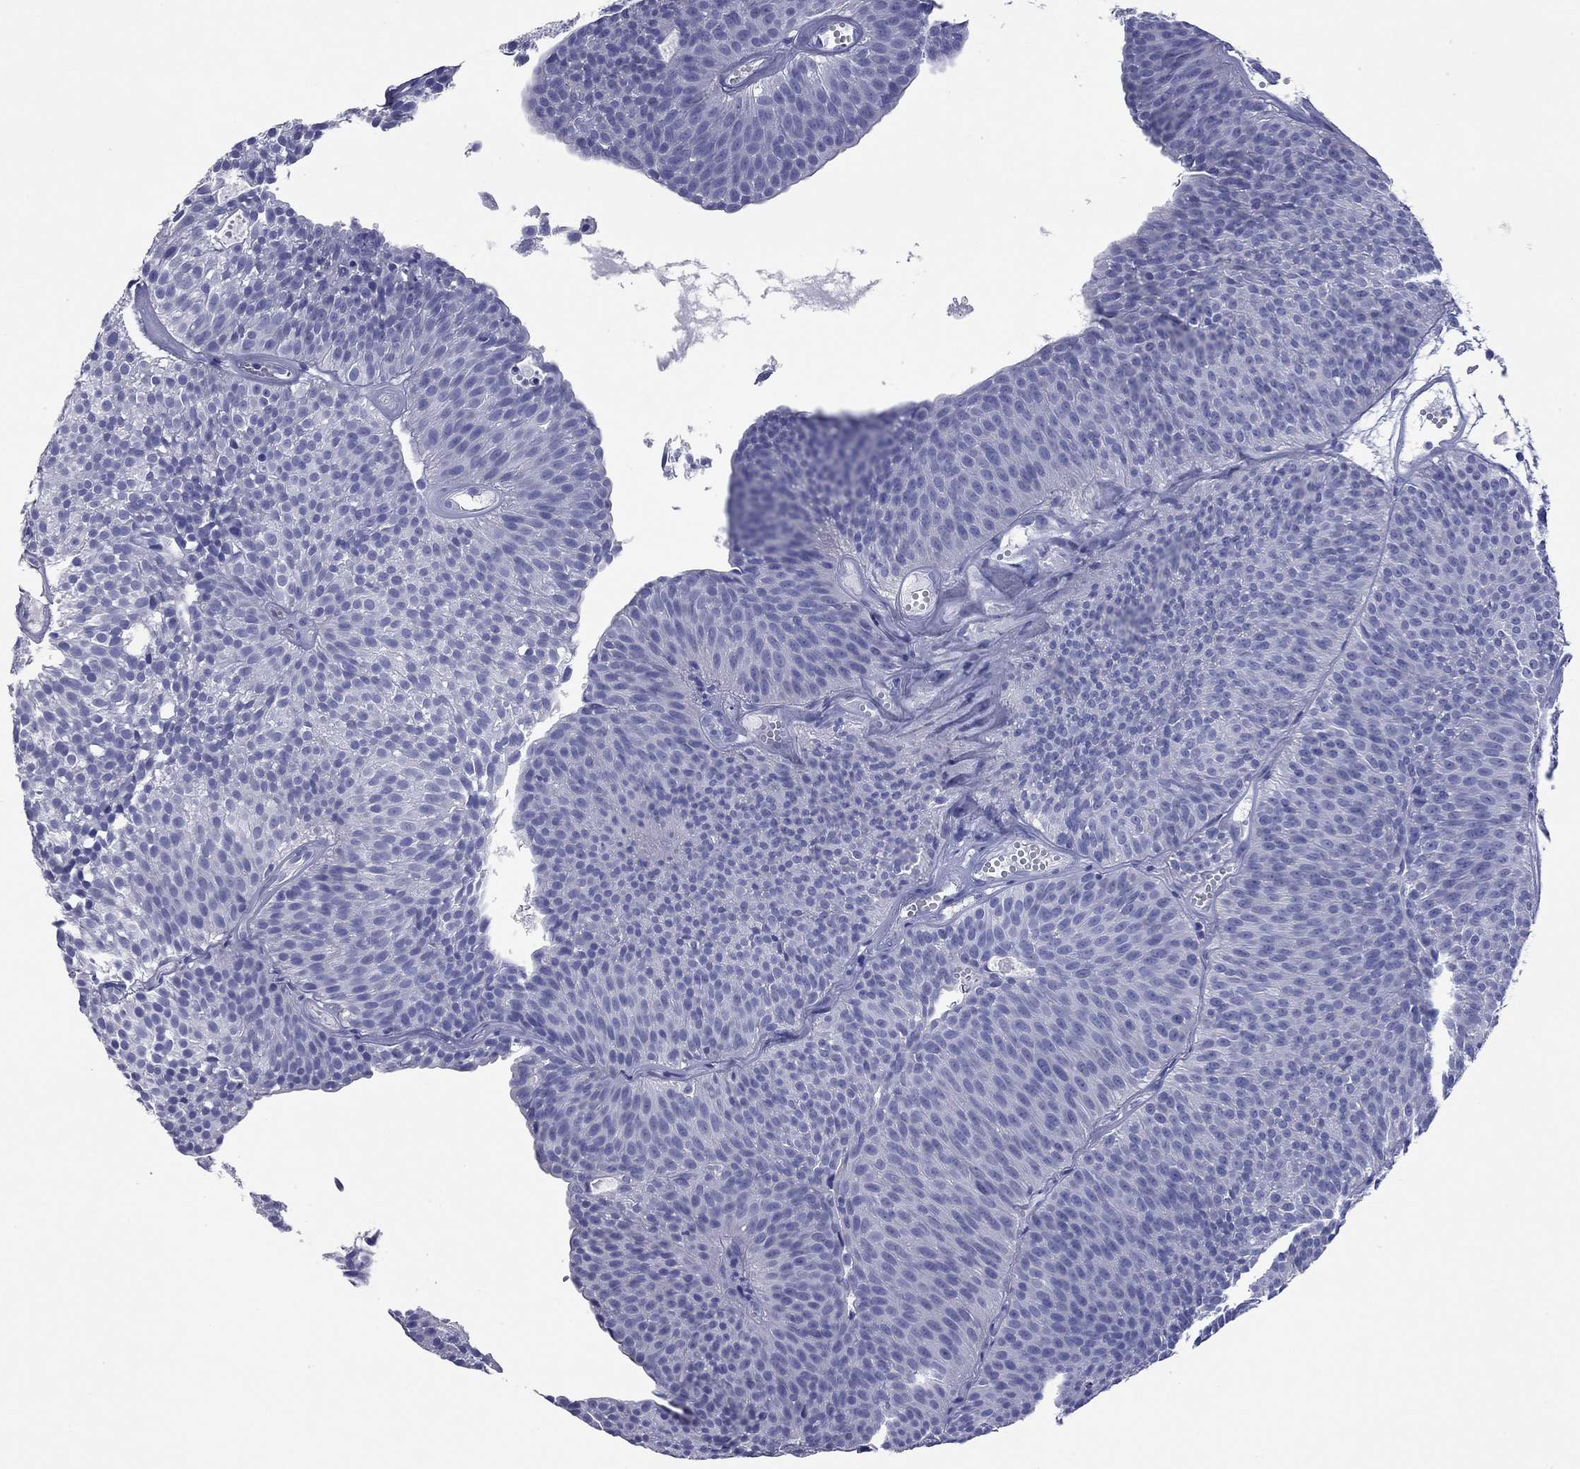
{"staining": {"intensity": "negative", "quantity": "none", "location": "none"}, "tissue": "urothelial cancer", "cell_type": "Tumor cells", "image_type": "cancer", "snomed": [{"axis": "morphology", "description": "Urothelial carcinoma, Low grade"}, {"axis": "topography", "description": "Urinary bladder"}], "caption": "Protein analysis of urothelial carcinoma (low-grade) exhibits no significant positivity in tumor cells.", "gene": "ACTL7B", "patient": {"sex": "male", "age": 63}}